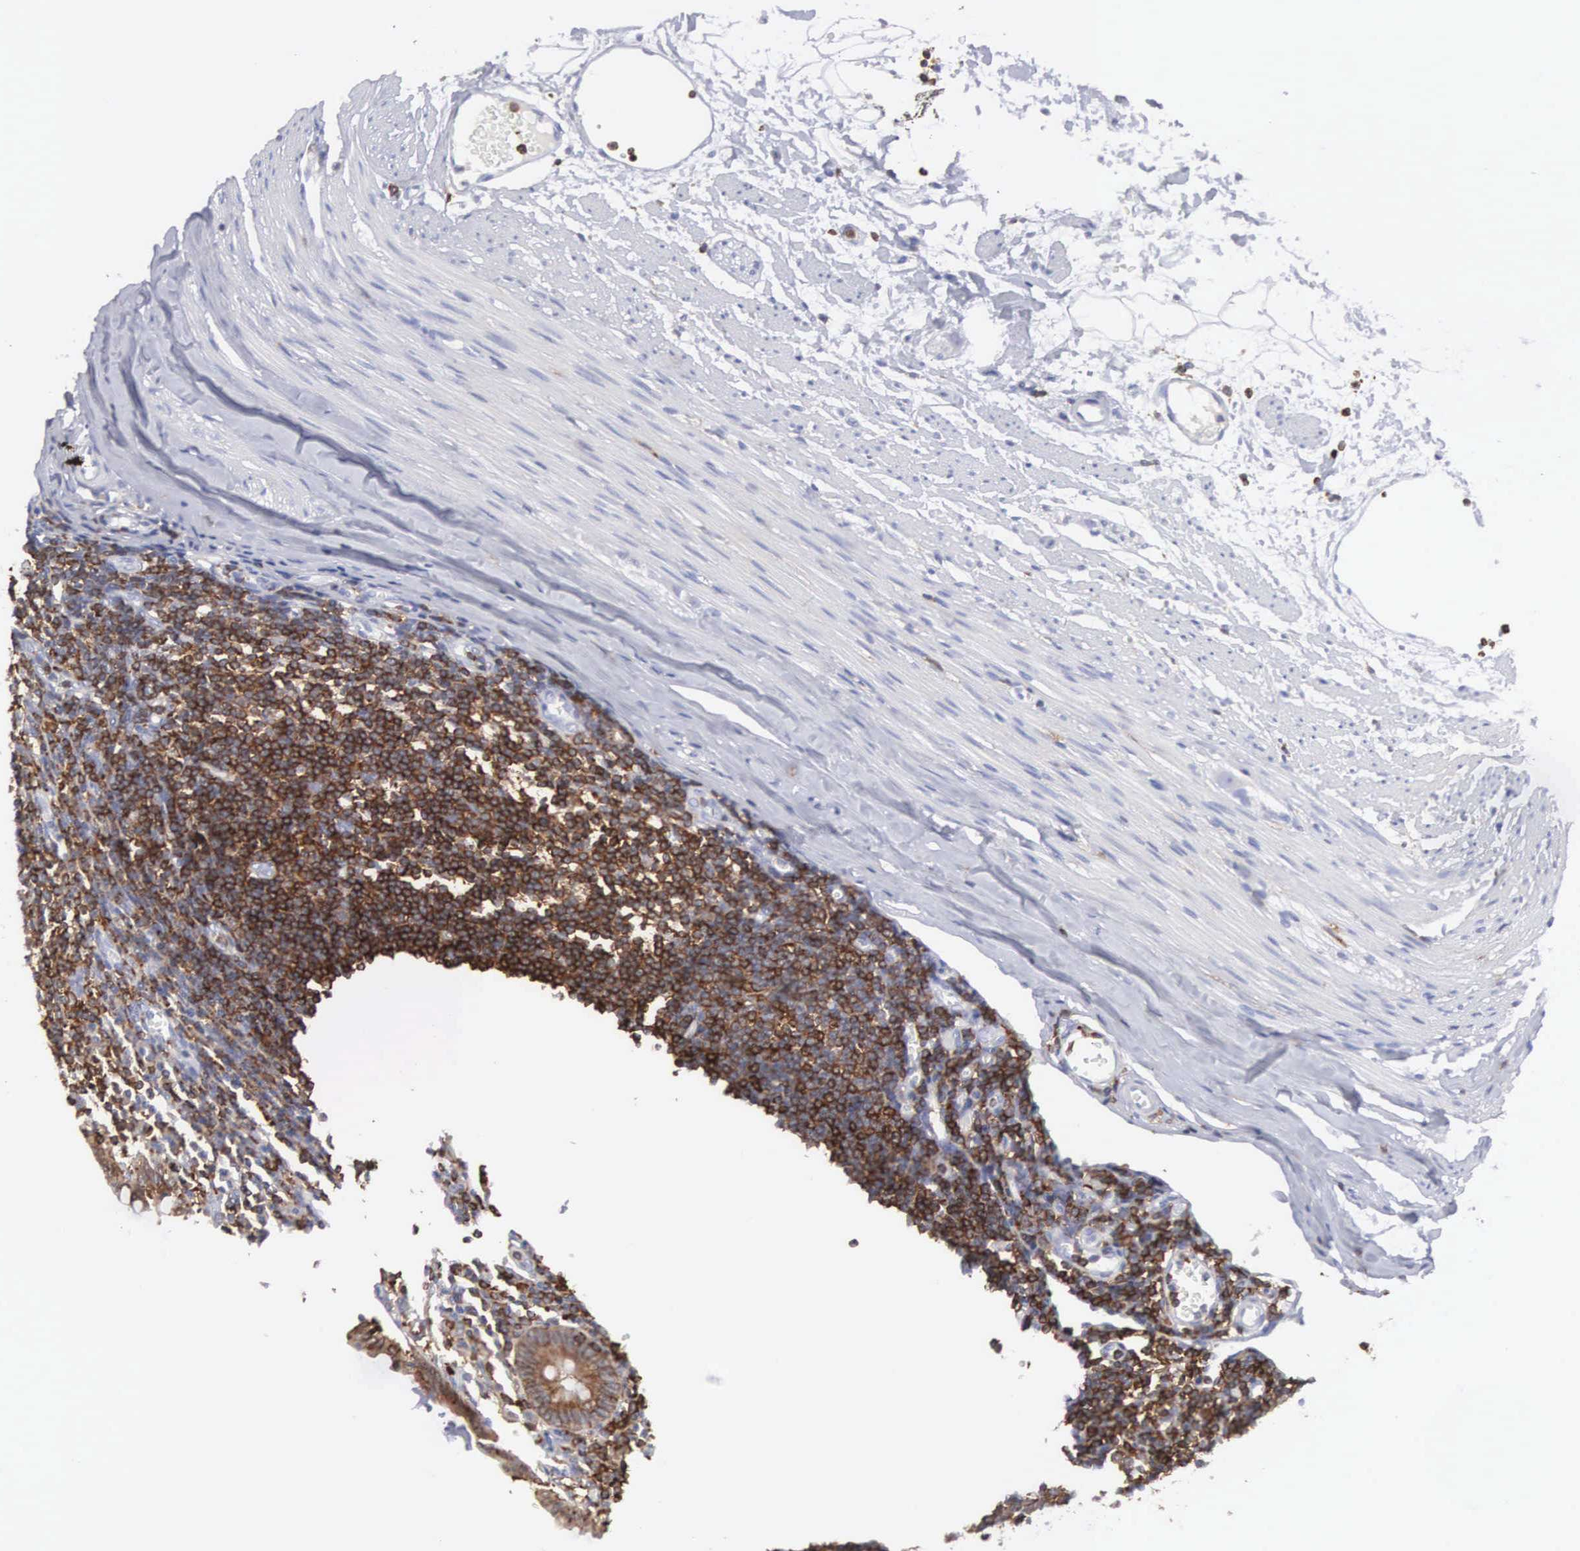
{"staining": {"intensity": "strong", "quantity": ">75%", "location": "cytoplasmic/membranous"}, "tissue": "appendix", "cell_type": "Glandular cells", "image_type": "normal", "snomed": [{"axis": "morphology", "description": "Normal tissue, NOS"}, {"axis": "topography", "description": "Appendix"}], "caption": "IHC image of unremarkable appendix: human appendix stained using IHC shows high levels of strong protein expression localized specifically in the cytoplasmic/membranous of glandular cells, appearing as a cytoplasmic/membranous brown color.", "gene": "ENSG00000285304", "patient": {"sex": "female", "age": 19}}